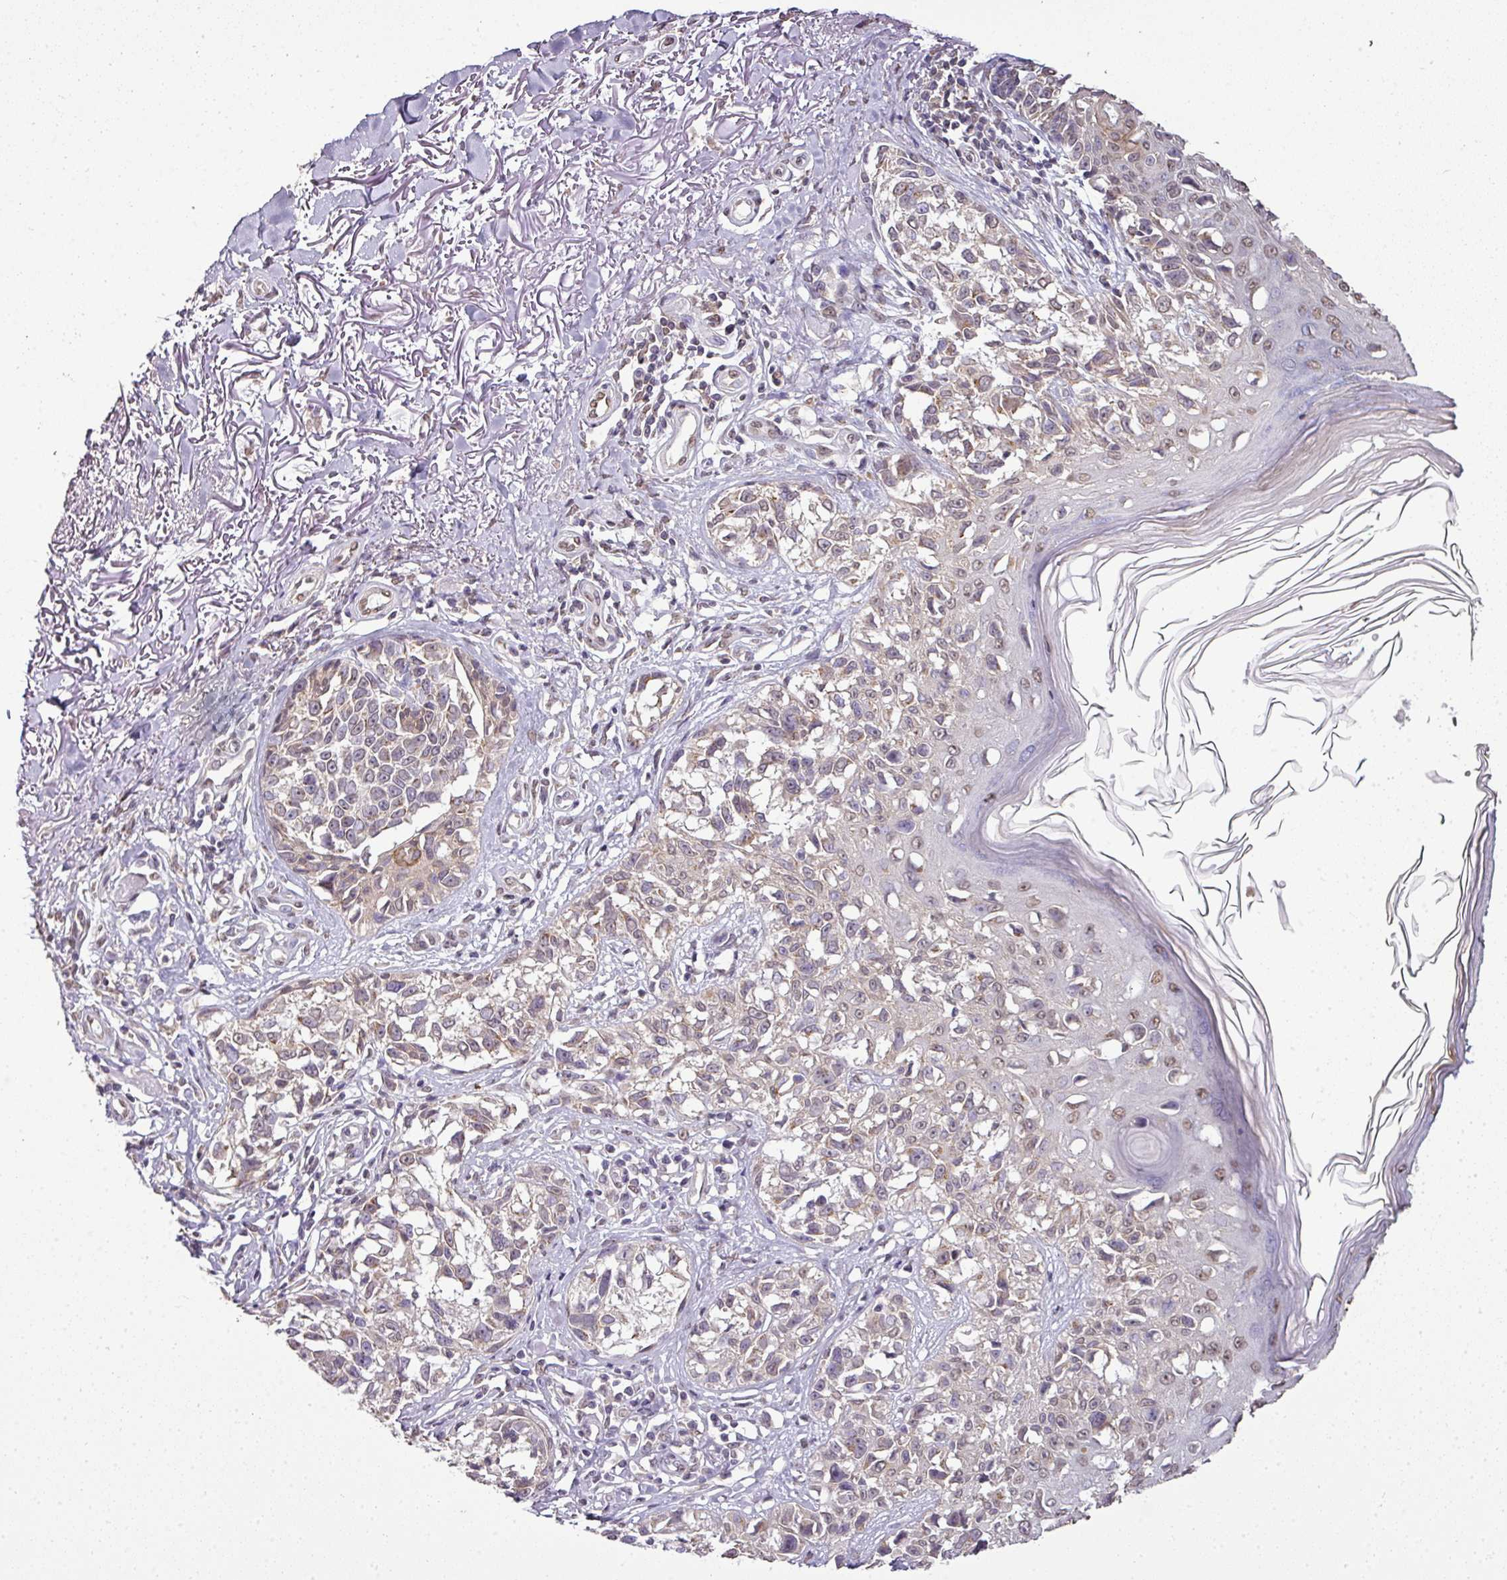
{"staining": {"intensity": "weak", "quantity": "25%-75%", "location": "cytoplasmic/membranous"}, "tissue": "melanoma", "cell_type": "Tumor cells", "image_type": "cancer", "snomed": [{"axis": "morphology", "description": "Malignant melanoma, NOS"}, {"axis": "topography", "description": "Skin"}], "caption": "Weak cytoplasmic/membranous protein positivity is present in approximately 25%-75% of tumor cells in malignant melanoma.", "gene": "JPH2", "patient": {"sex": "male", "age": 73}}